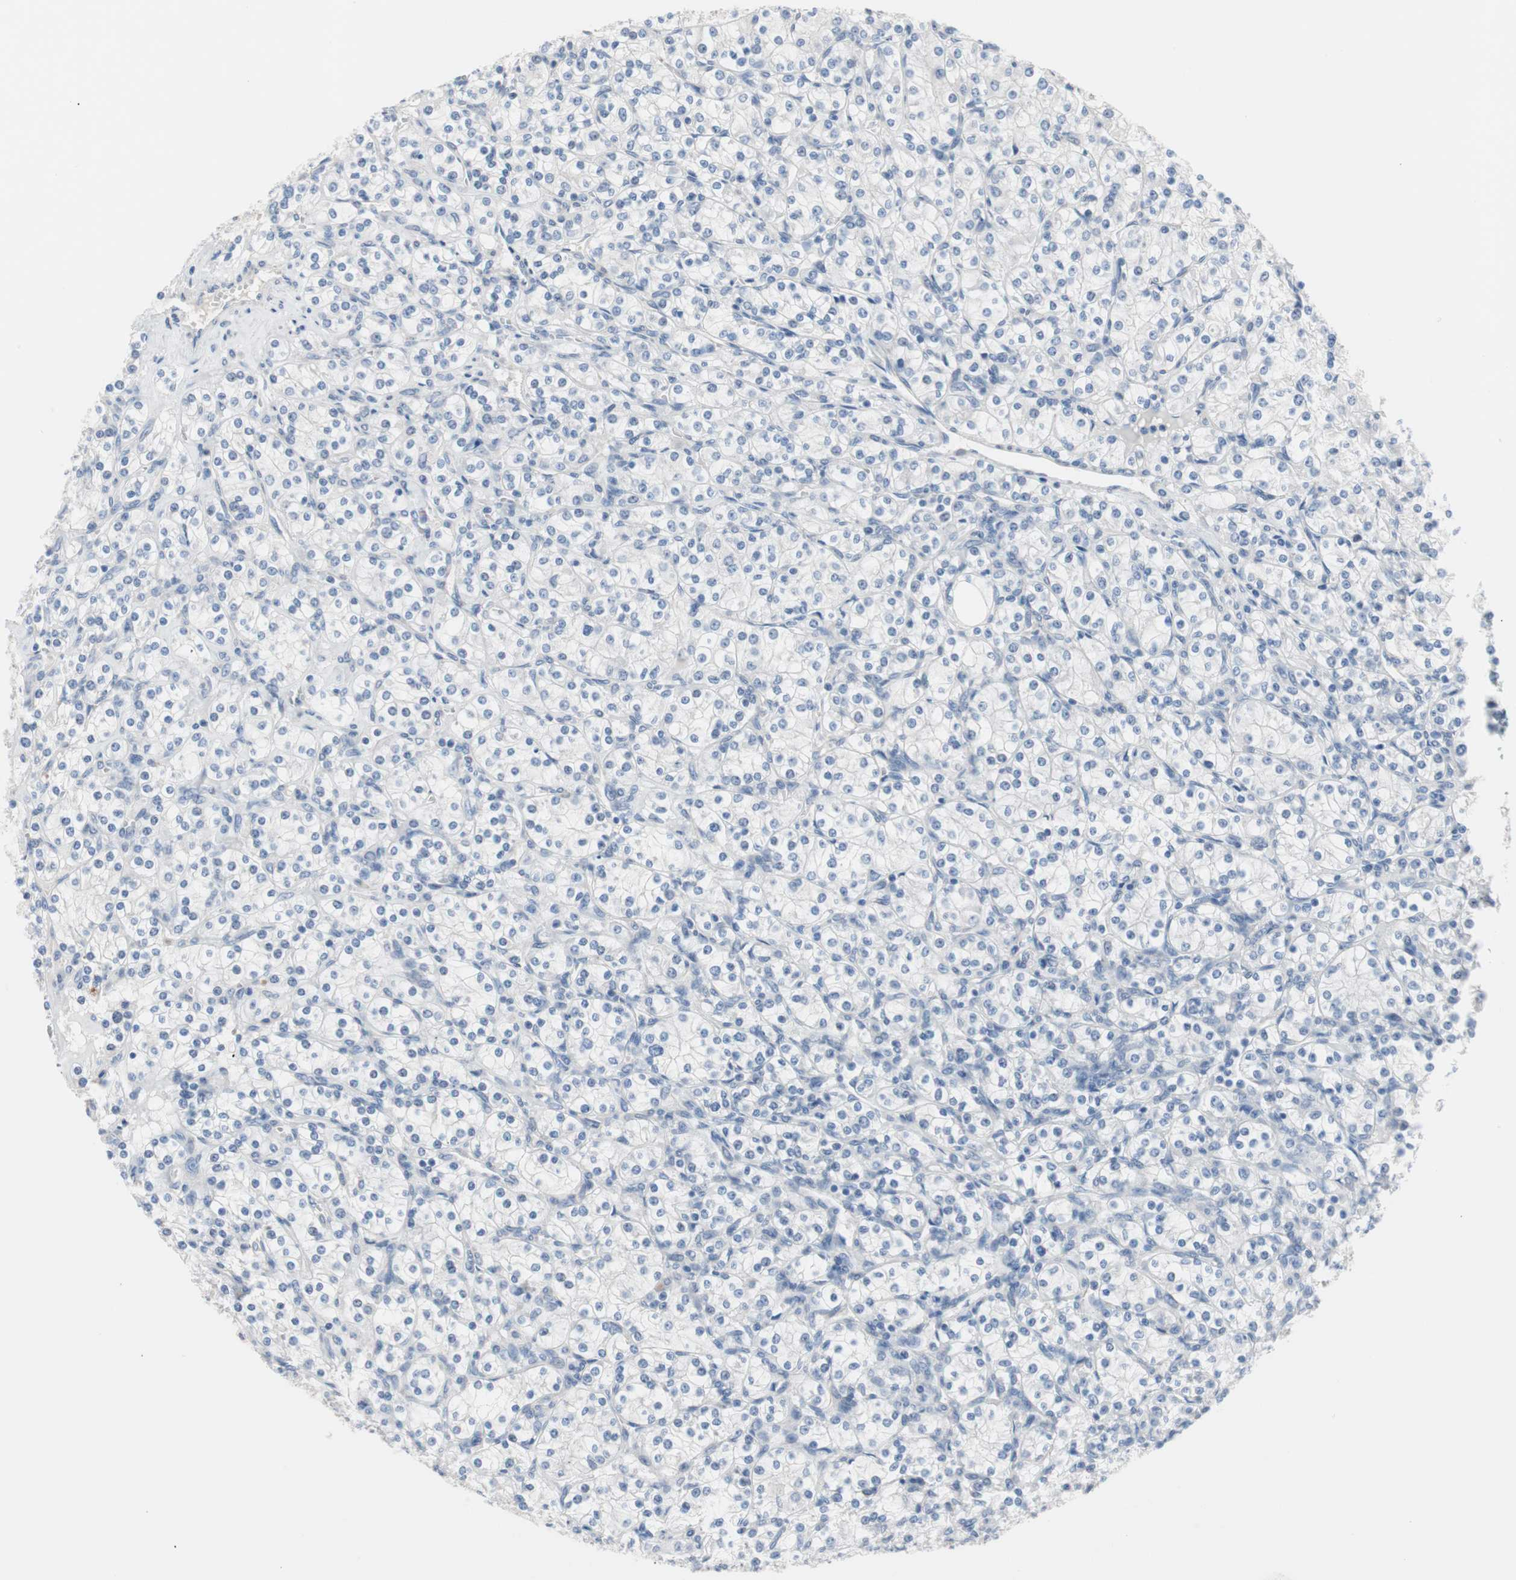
{"staining": {"intensity": "negative", "quantity": "none", "location": "none"}, "tissue": "renal cancer", "cell_type": "Tumor cells", "image_type": "cancer", "snomed": [{"axis": "morphology", "description": "Adenocarcinoma, NOS"}, {"axis": "topography", "description": "Kidney"}], "caption": "Tumor cells are negative for protein expression in human adenocarcinoma (renal).", "gene": "ULBP1", "patient": {"sex": "male", "age": 77}}